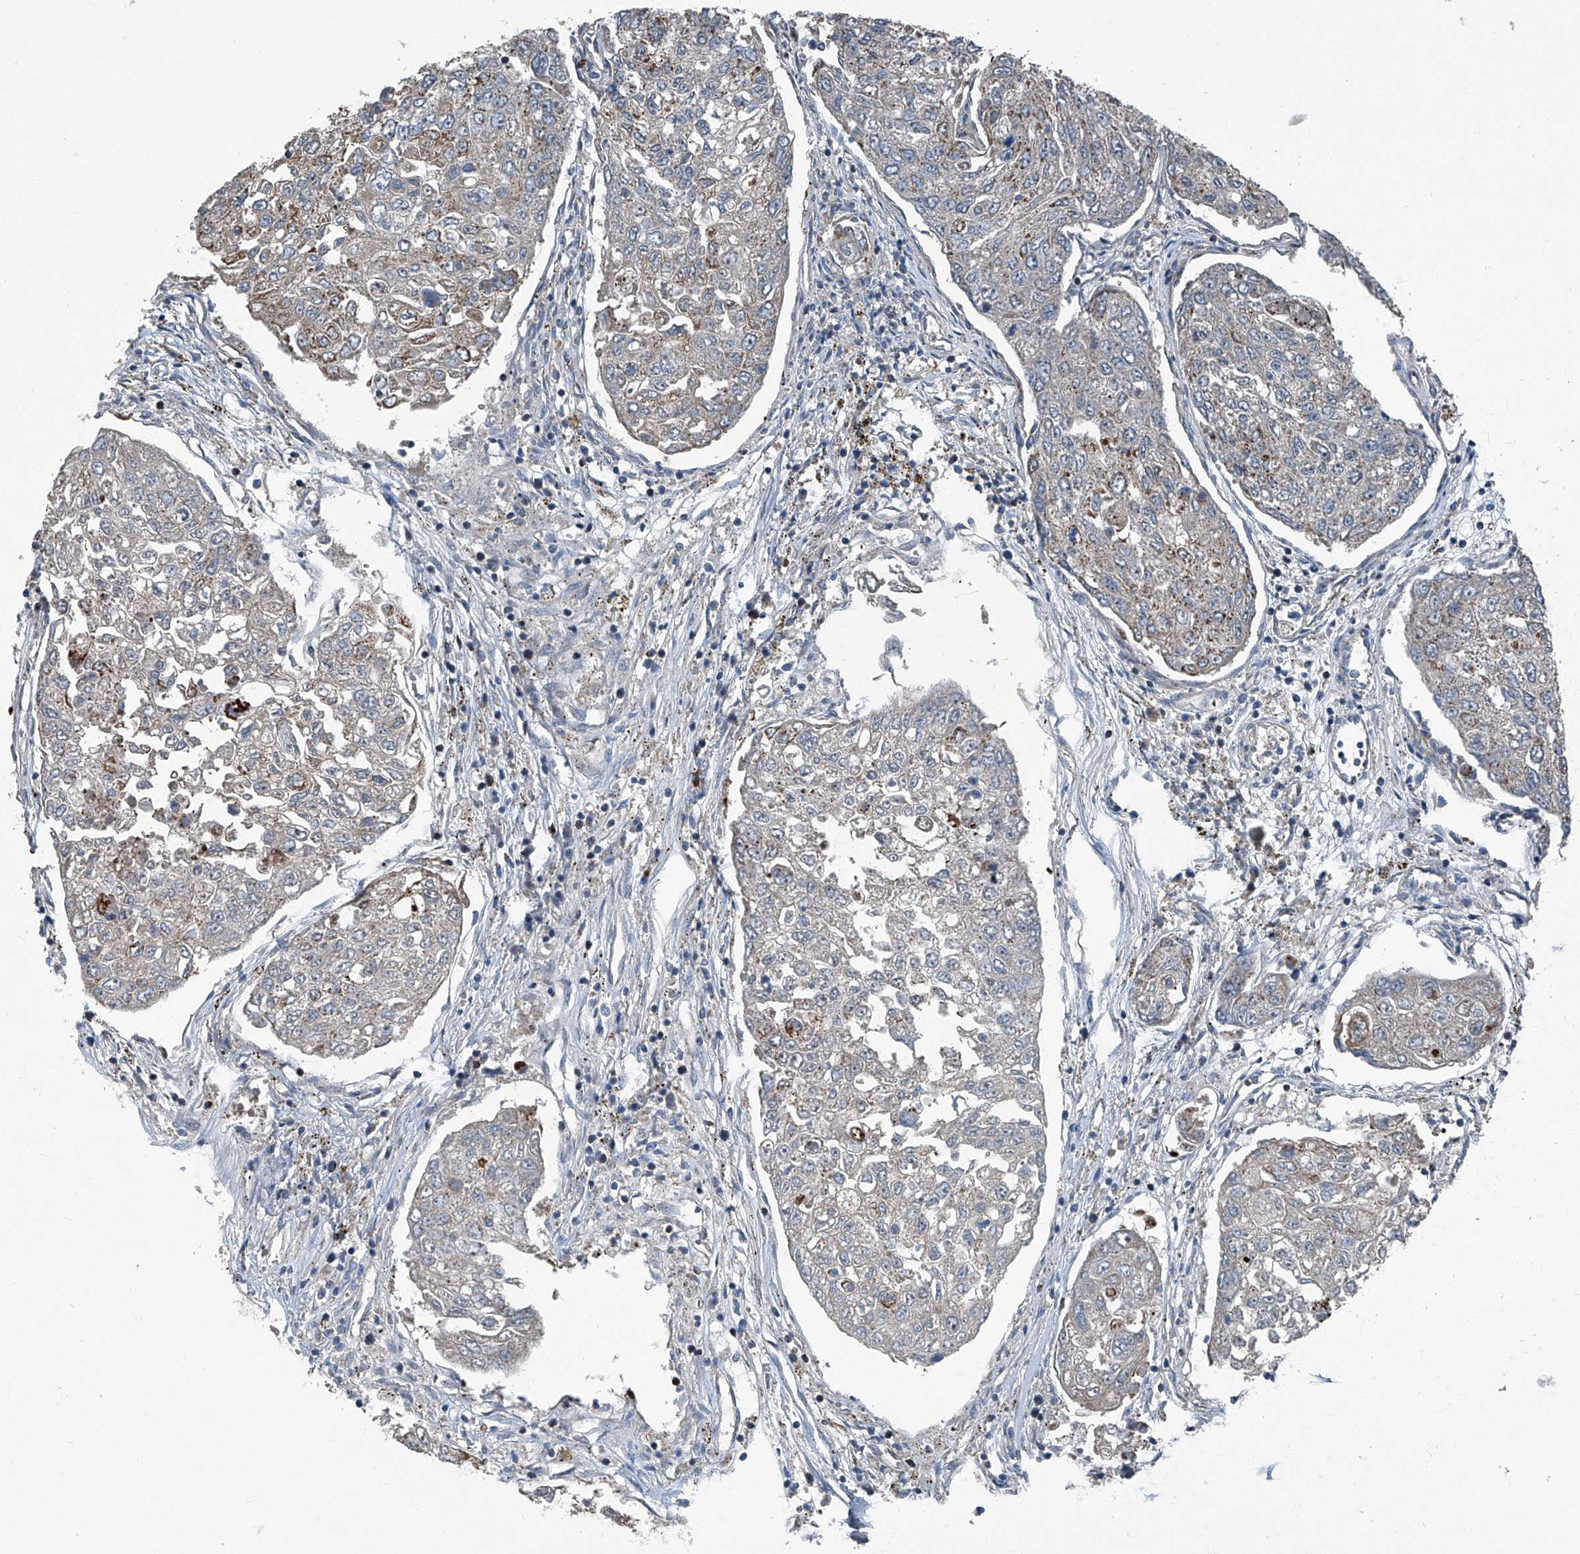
{"staining": {"intensity": "weak", "quantity": "<25%", "location": "cytoplasmic/membranous"}, "tissue": "urothelial cancer", "cell_type": "Tumor cells", "image_type": "cancer", "snomed": [{"axis": "morphology", "description": "Urothelial carcinoma, High grade"}, {"axis": "topography", "description": "Lymph node"}, {"axis": "topography", "description": "Urinary bladder"}], "caption": "Tumor cells are negative for brown protein staining in urothelial cancer.", "gene": "SENP2", "patient": {"sex": "male", "age": 51}}